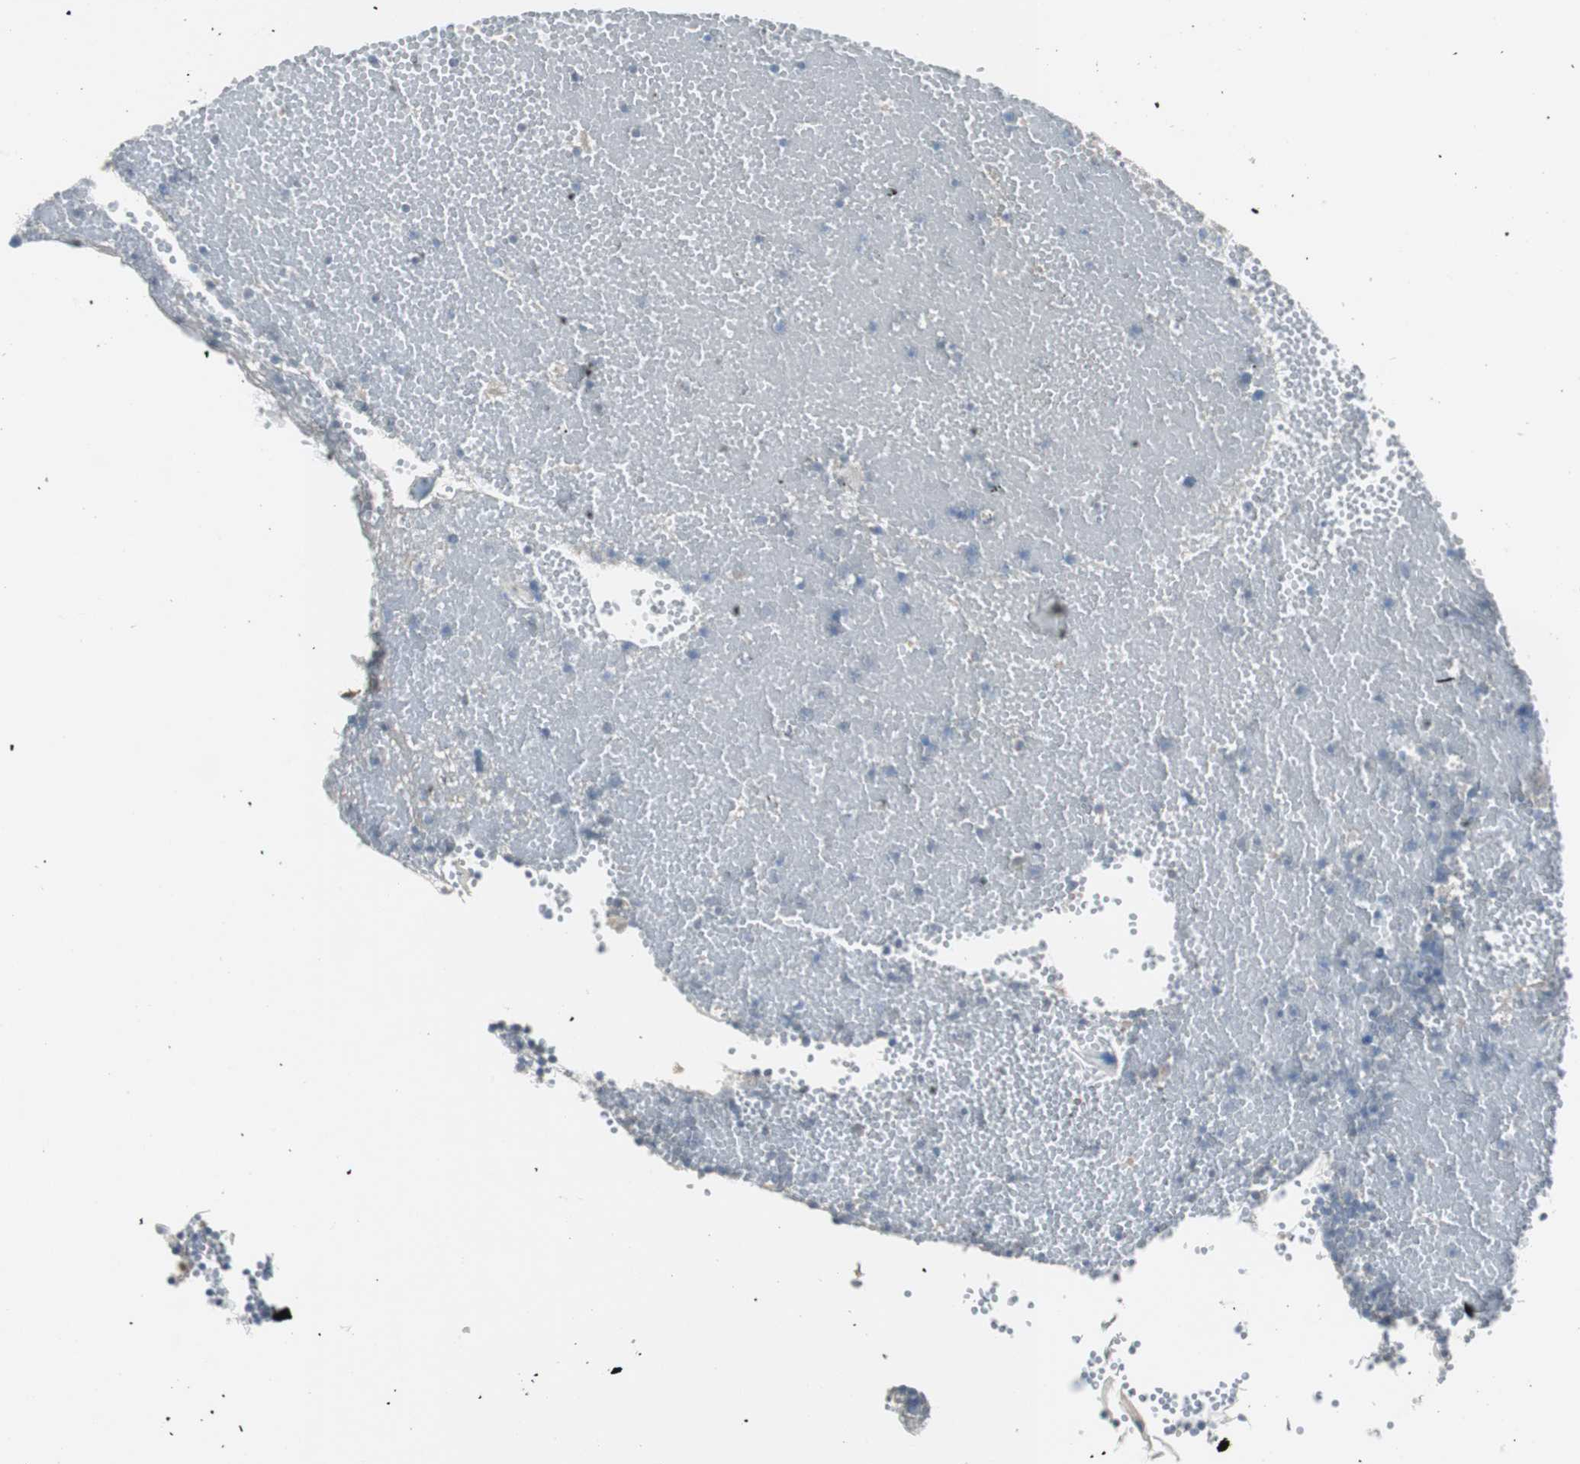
{"staining": {"intensity": "negative", "quantity": "none", "location": "none"}, "tissue": "tonsil", "cell_type": "Germinal center cells", "image_type": "normal", "snomed": [{"axis": "morphology", "description": "Normal tissue, NOS"}, {"axis": "topography", "description": "Tonsil"}], "caption": "Human tonsil stained for a protein using IHC demonstrates no expression in germinal center cells.", "gene": "FHL2", "patient": {"sex": "female", "age": 40}}